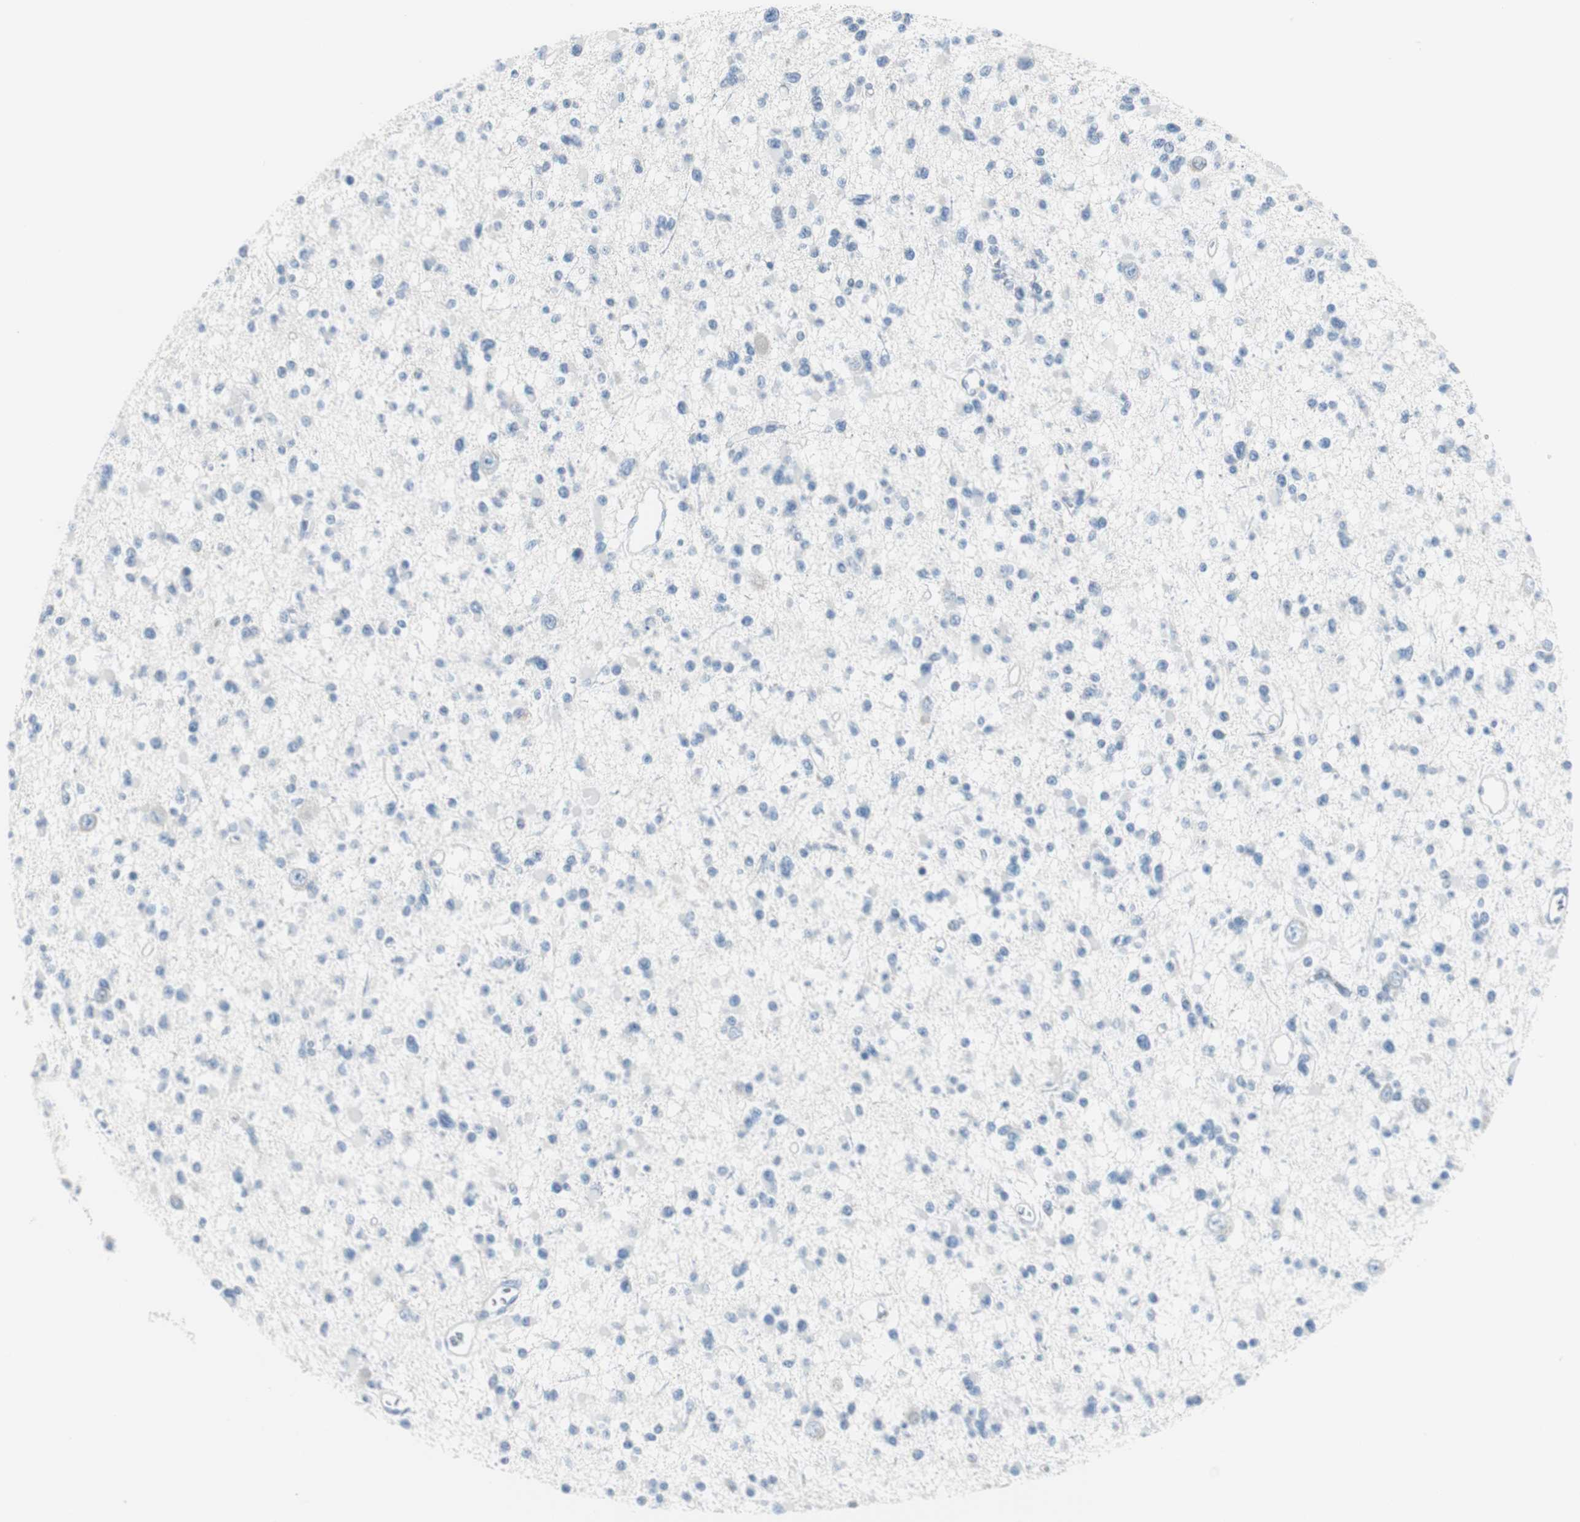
{"staining": {"intensity": "negative", "quantity": "none", "location": "none"}, "tissue": "glioma", "cell_type": "Tumor cells", "image_type": "cancer", "snomed": [{"axis": "morphology", "description": "Glioma, malignant, Low grade"}, {"axis": "topography", "description": "Brain"}], "caption": "Tumor cells are negative for protein expression in human glioma.", "gene": "FBP1", "patient": {"sex": "female", "age": 22}}